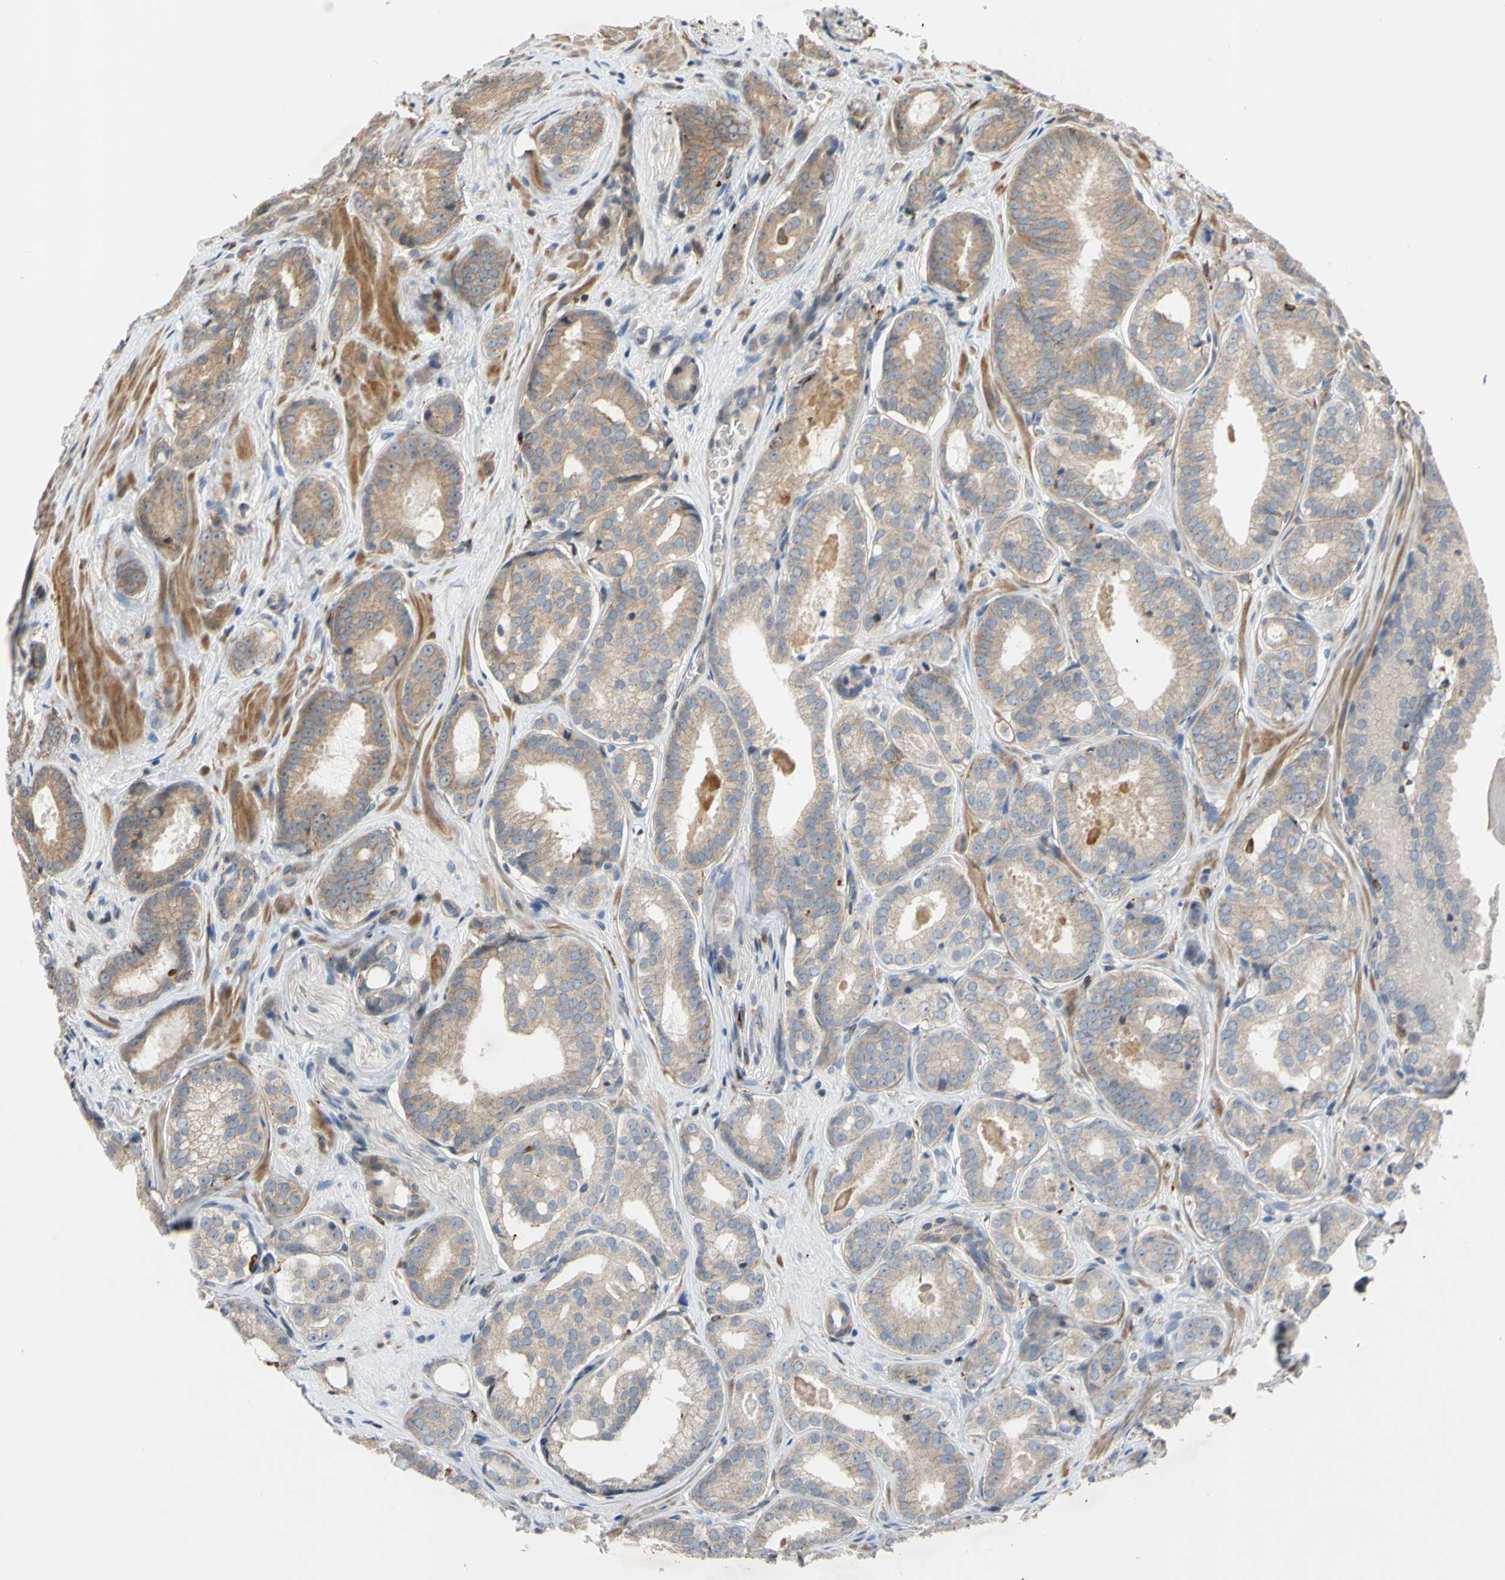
{"staining": {"intensity": "weak", "quantity": ">75%", "location": "cytoplasmic/membranous"}, "tissue": "prostate cancer", "cell_type": "Tumor cells", "image_type": "cancer", "snomed": [{"axis": "morphology", "description": "Adenocarcinoma, High grade"}, {"axis": "topography", "description": "Prostate"}], "caption": "A high-resolution photomicrograph shows IHC staining of adenocarcinoma (high-grade) (prostate), which demonstrates weak cytoplasmic/membranous positivity in approximately >75% of tumor cells.", "gene": "PLXNA2", "patient": {"sex": "male", "age": 64}}